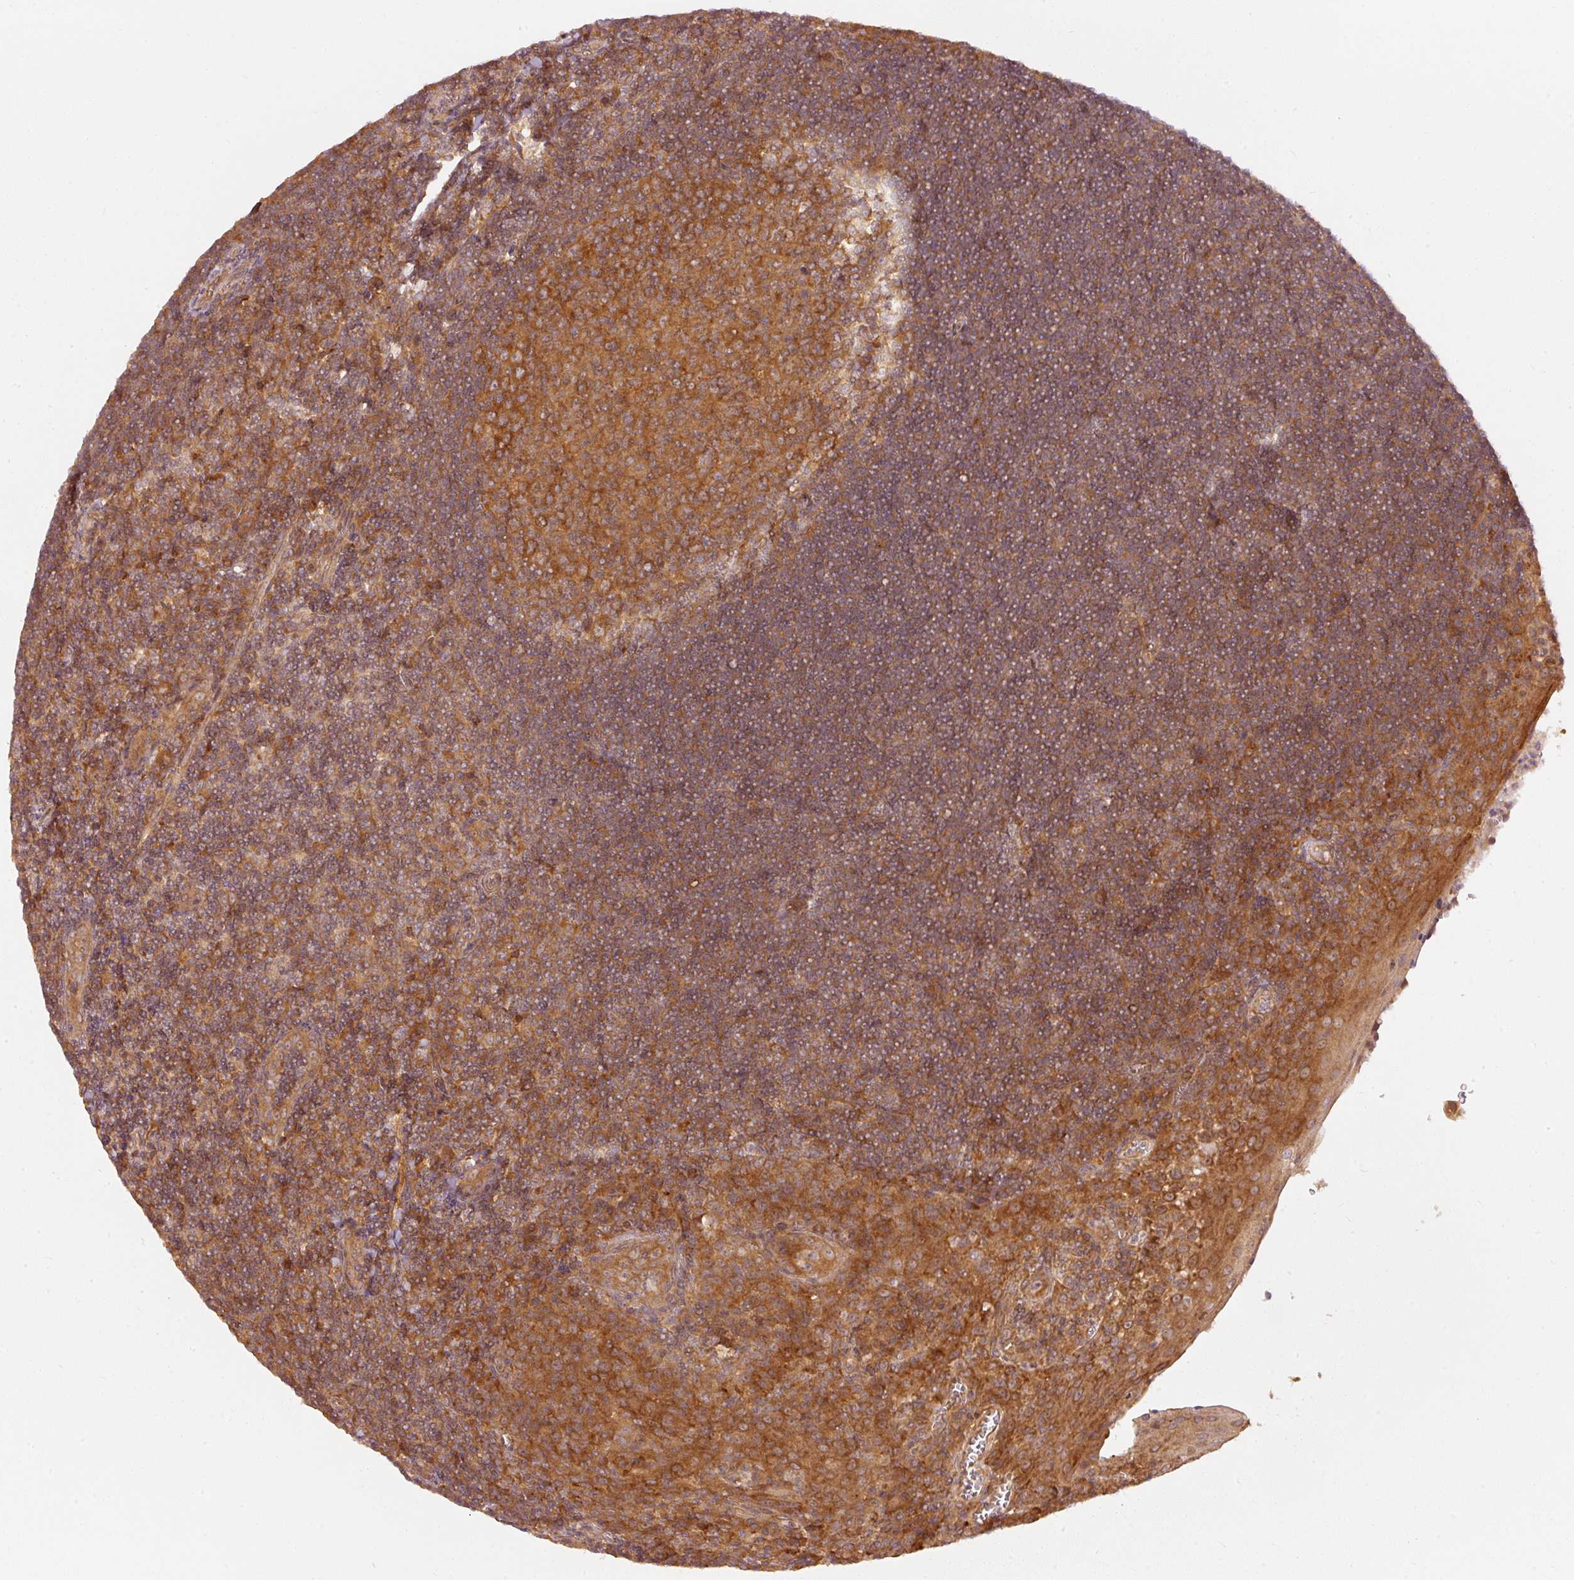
{"staining": {"intensity": "strong", "quantity": ">75%", "location": "cytoplasmic/membranous"}, "tissue": "tonsil", "cell_type": "Germinal center cells", "image_type": "normal", "snomed": [{"axis": "morphology", "description": "Normal tissue, NOS"}, {"axis": "topography", "description": "Tonsil"}], "caption": "IHC staining of normal tonsil, which shows high levels of strong cytoplasmic/membranous staining in about >75% of germinal center cells indicating strong cytoplasmic/membranous protein expression. The staining was performed using DAB (brown) for protein detection and nuclei were counterstained in hematoxylin (blue).", "gene": "EIF3B", "patient": {"sex": "male", "age": 27}}